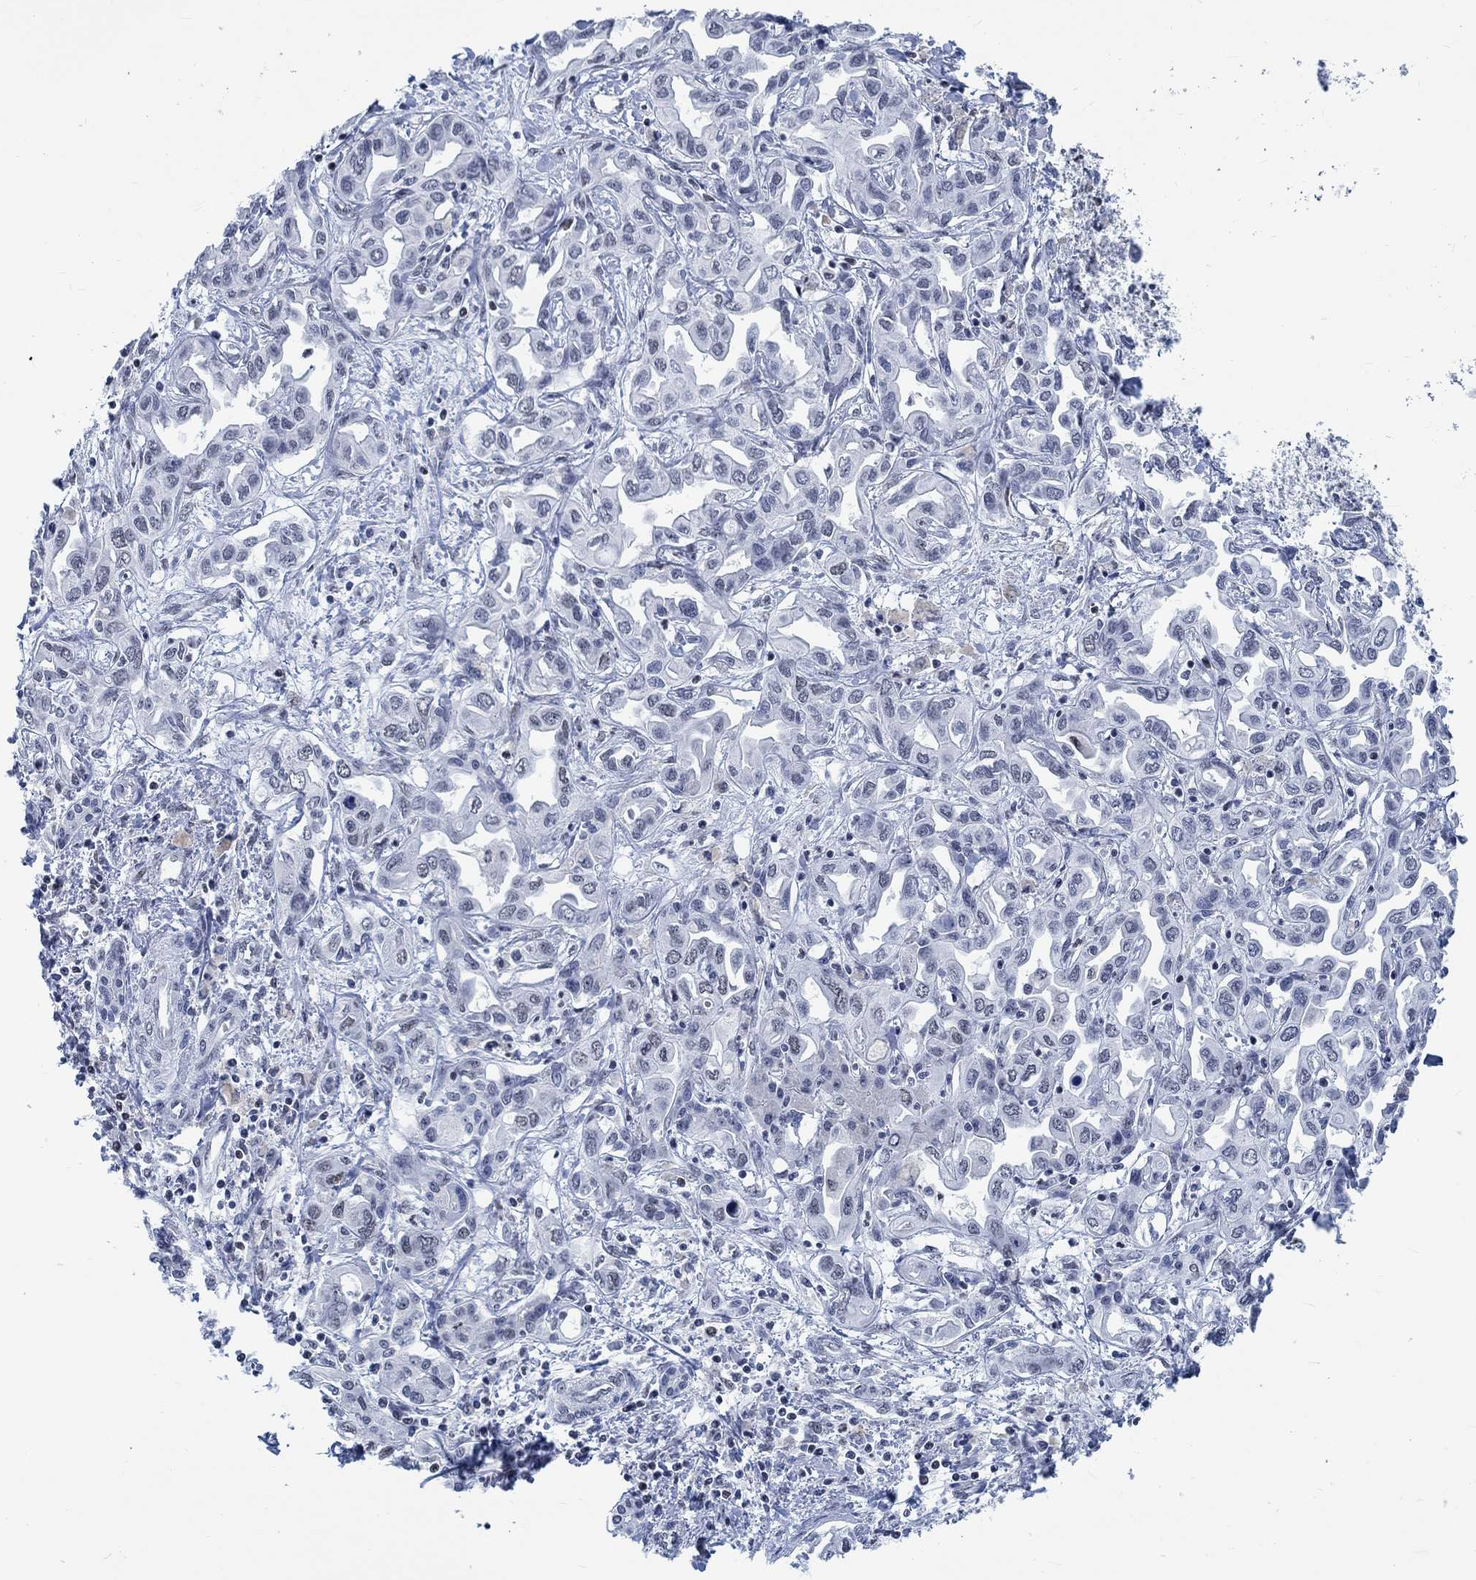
{"staining": {"intensity": "negative", "quantity": "none", "location": "none"}, "tissue": "liver cancer", "cell_type": "Tumor cells", "image_type": "cancer", "snomed": [{"axis": "morphology", "description": "Cholangiocarcinoma"}, {"axis": "topography", "description": "Liver"}], "caption": "This is a histopathology image of IHC staining of liver cancer, which shows no expression in tumor cells. (Immunohistochemistry, brightfield microscopy, high magnification).", "gene": "KCNH8", "patient": {"sex": "female", "age": 64}}